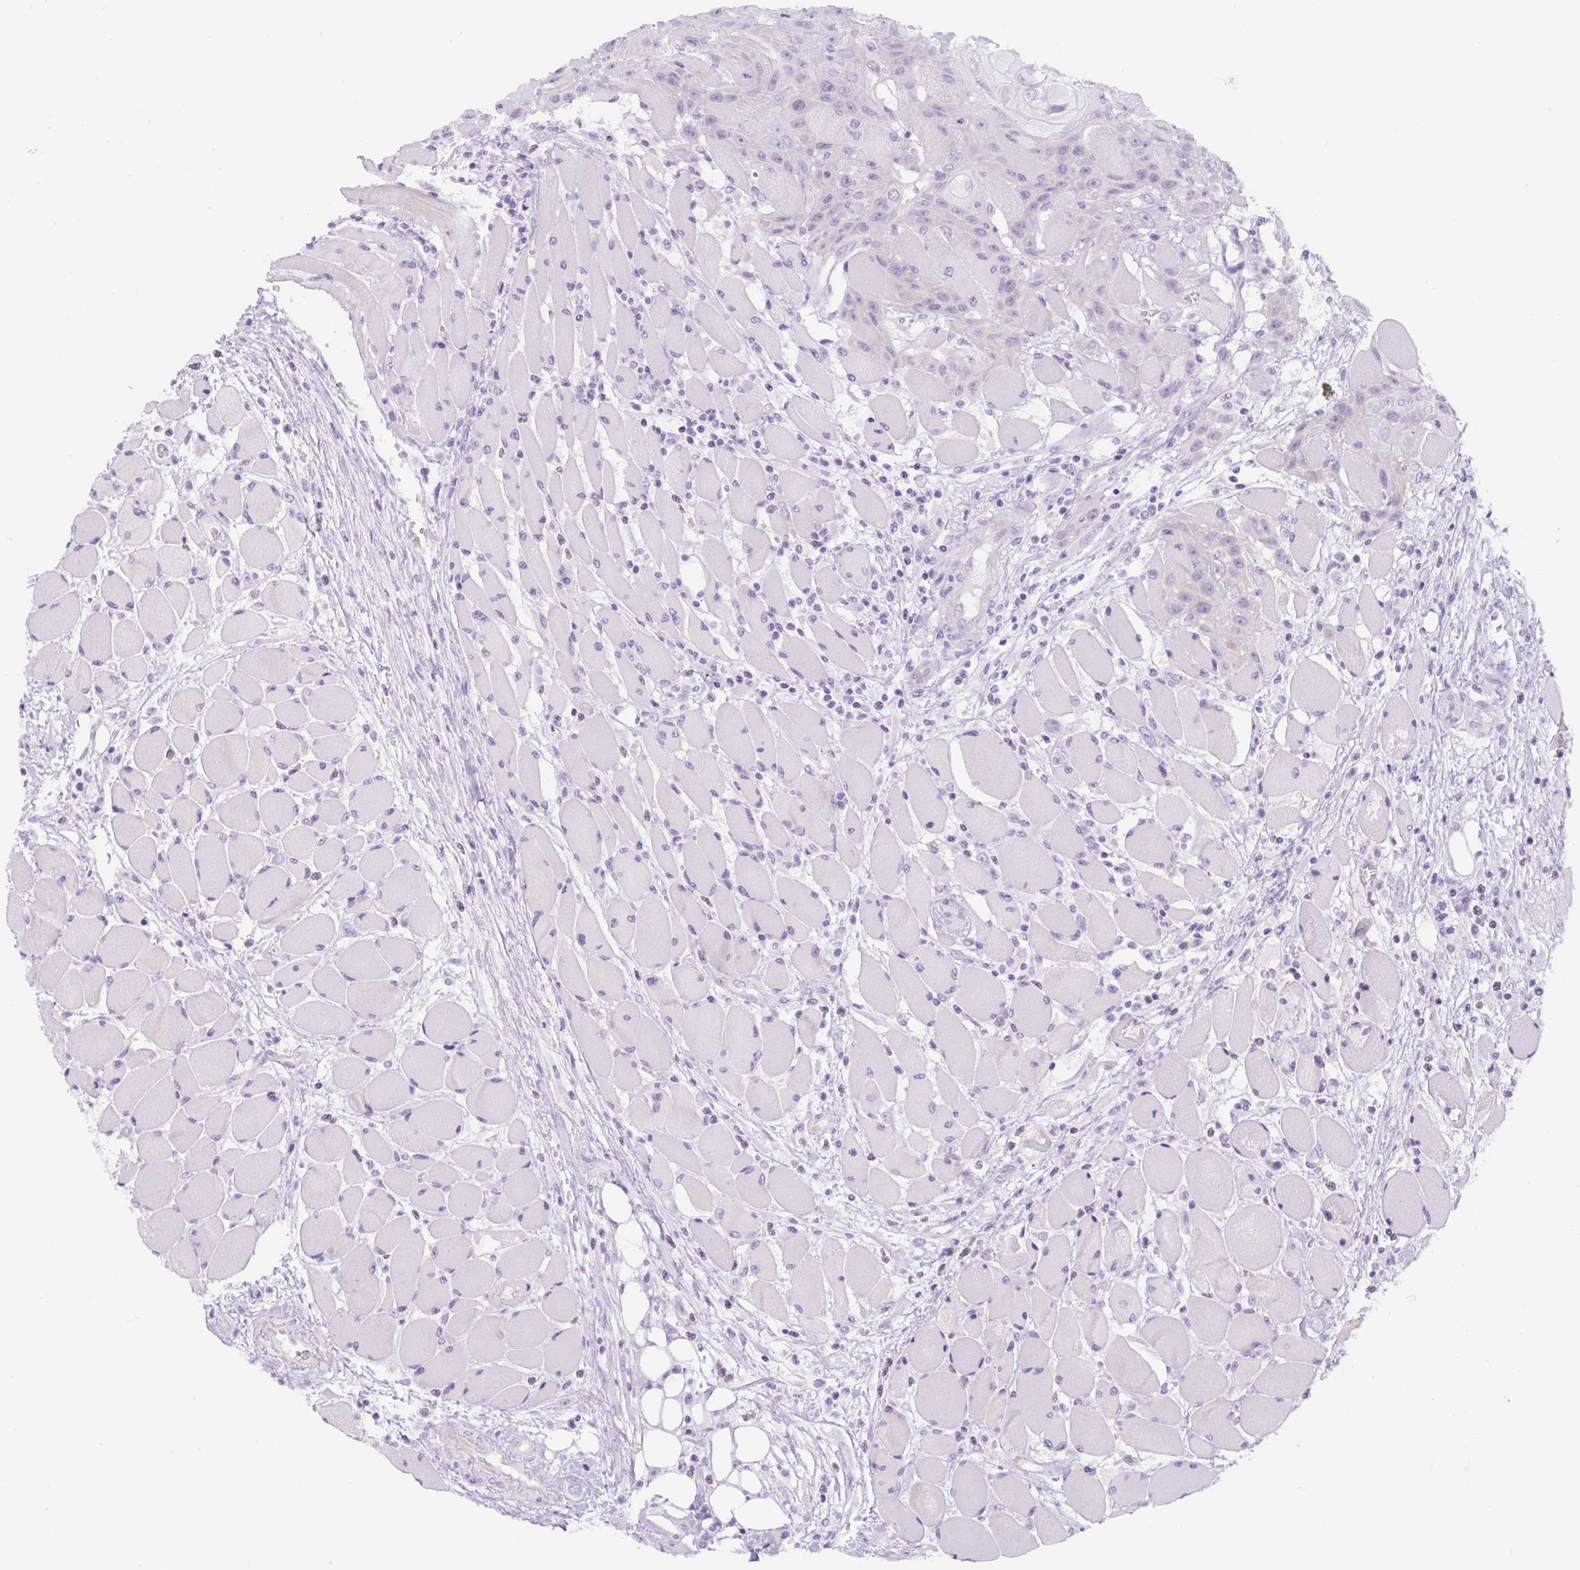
{"staining": {"intensity": "negative", "quantity": "none", "location": "none"}, "tissue": "head and neck cancer", "cell_type": "Tumor cells", "image_type": "cancer", "snomed": [{"axis": "morphology", "description": "Squamous cell carcinoma, NOS"}, {"axis": "topography", "description": "Head-Neck"}], "caption": "This is a image of immunohistochemistry (IHC) staining of head and neck cancer (squamous cell carcinoma), which shows no expression in tumor cells. (DAB (3,3'-diaminobenzidine) IHC visualized using brightfield microscopy, high magnification).", "gene": "ADAMTS19", "patient": {"sex": "female", "age": 43}}